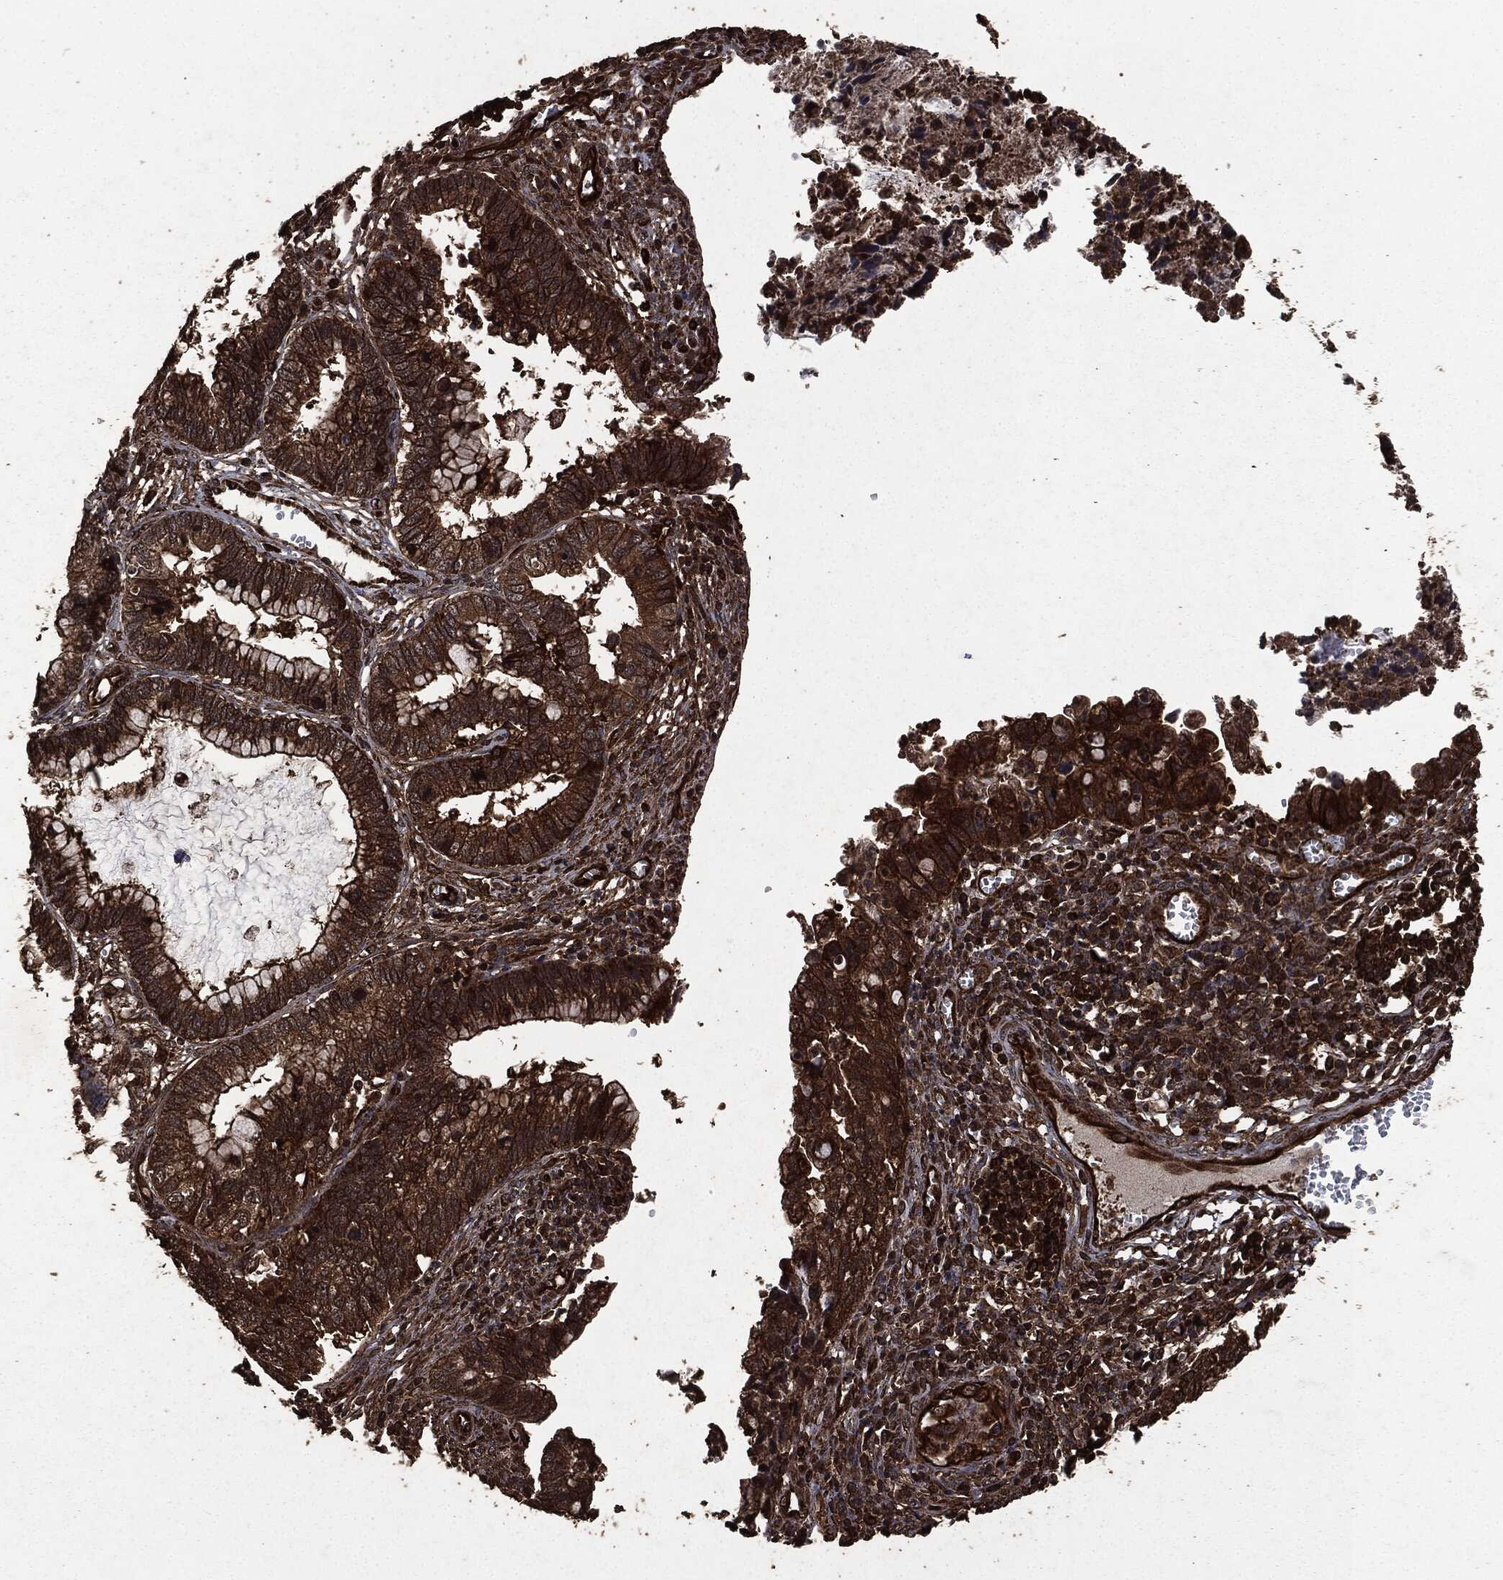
{"staining": {"intensity": "strong", "quantity": ">75%", "location": "cytoplasmic/membranous"}, "tissue": "cervical cancer", "cell_type": "Tumor cells", "image_type": "cancer", "snomed": [{"axis": "morphology", "description": "Adenocarcinoma, NOS"}, {"axis": "topography", "description": "Cervix"}], "caption": "DAB immunohistochemical staining of cervical cancer (adenocarcinoma) displays strong cytoplasmic/membranous protein staining in approximately >75% of tumor cells. The staining is performed using DAB brown chromogen to label protein expression. The nuclei are counter-stained blue using hematoxylin.", "gene": "HRAS", "patient": {"sex": "female", "age": 44}}